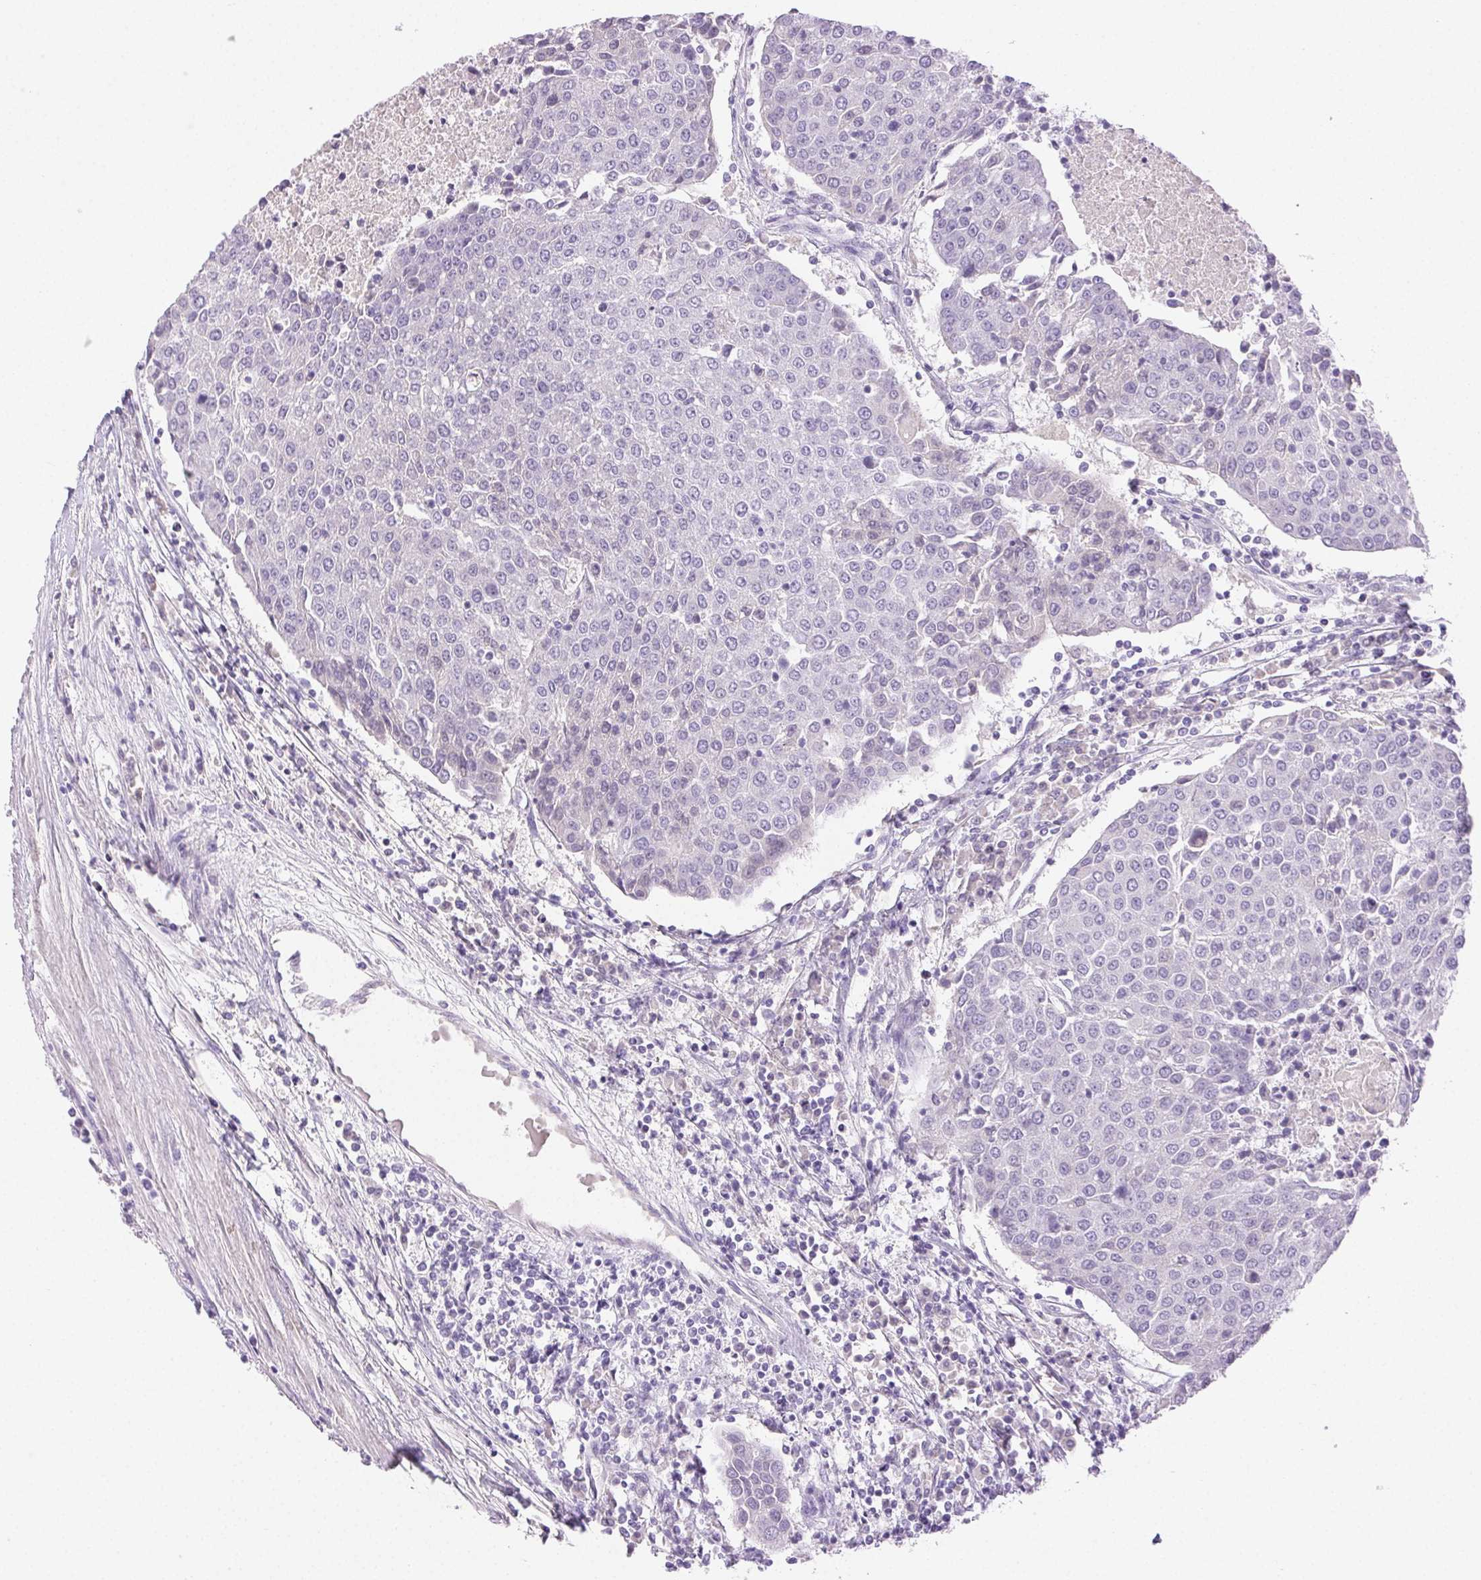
{"staining": {"intensity": "negative", "quantity": "none", "location": "none"}, "tissue": "urothelial cancer", "cell_type": "Tumor cells", "image_type": "cancer", "snomed": [{"axis": "morphology", "description": "Urothelial carcinoma, High grade"}, {"axis": "topography", "description": "Urinary bladder"}], "caption": "This is an IHC histopathology image of urothelial cancer. There is no staining in tumor cells.", "gene": "EMX2", "patient": {"sex": "female", "age": 85}}